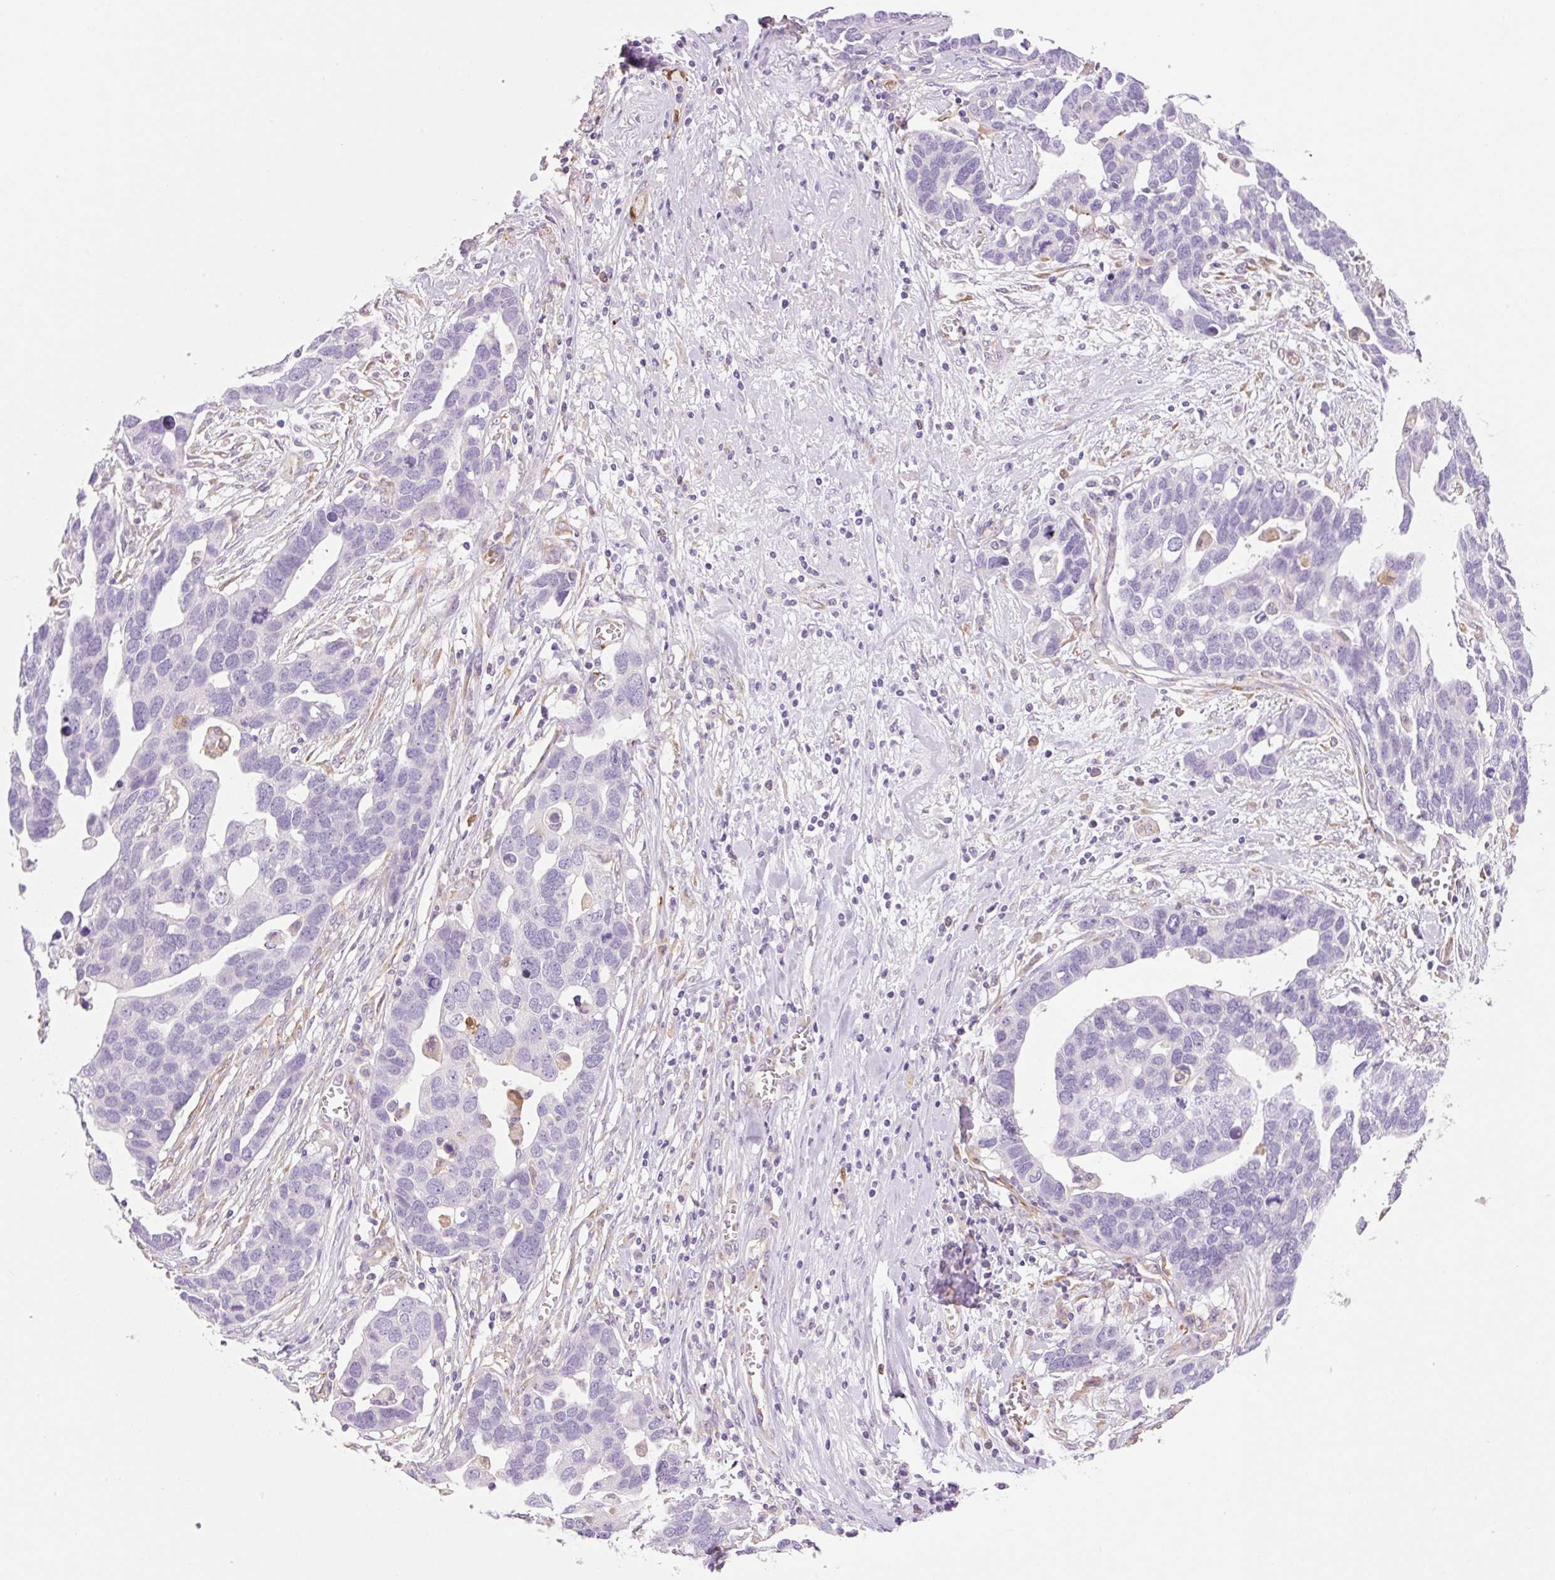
{"staining": {"intensity": "negative", "quantity": "none", "location": "none"}, "tissue": "ovarian cancer", "cell_type": "Tumor cells", "image_type": "cancer", "snomed": [{"axis": "morphology", "description": "Cystadenocarcinoma, serous, NOS"}, {"axis": "topography", "description": "Ovary"}], "caption": "Photomicrograph shows no protein staining in tumor cells of ovarian cancer tissue.", "gene": "FABP5", "patient": {"sex": "female", "age": 54}}